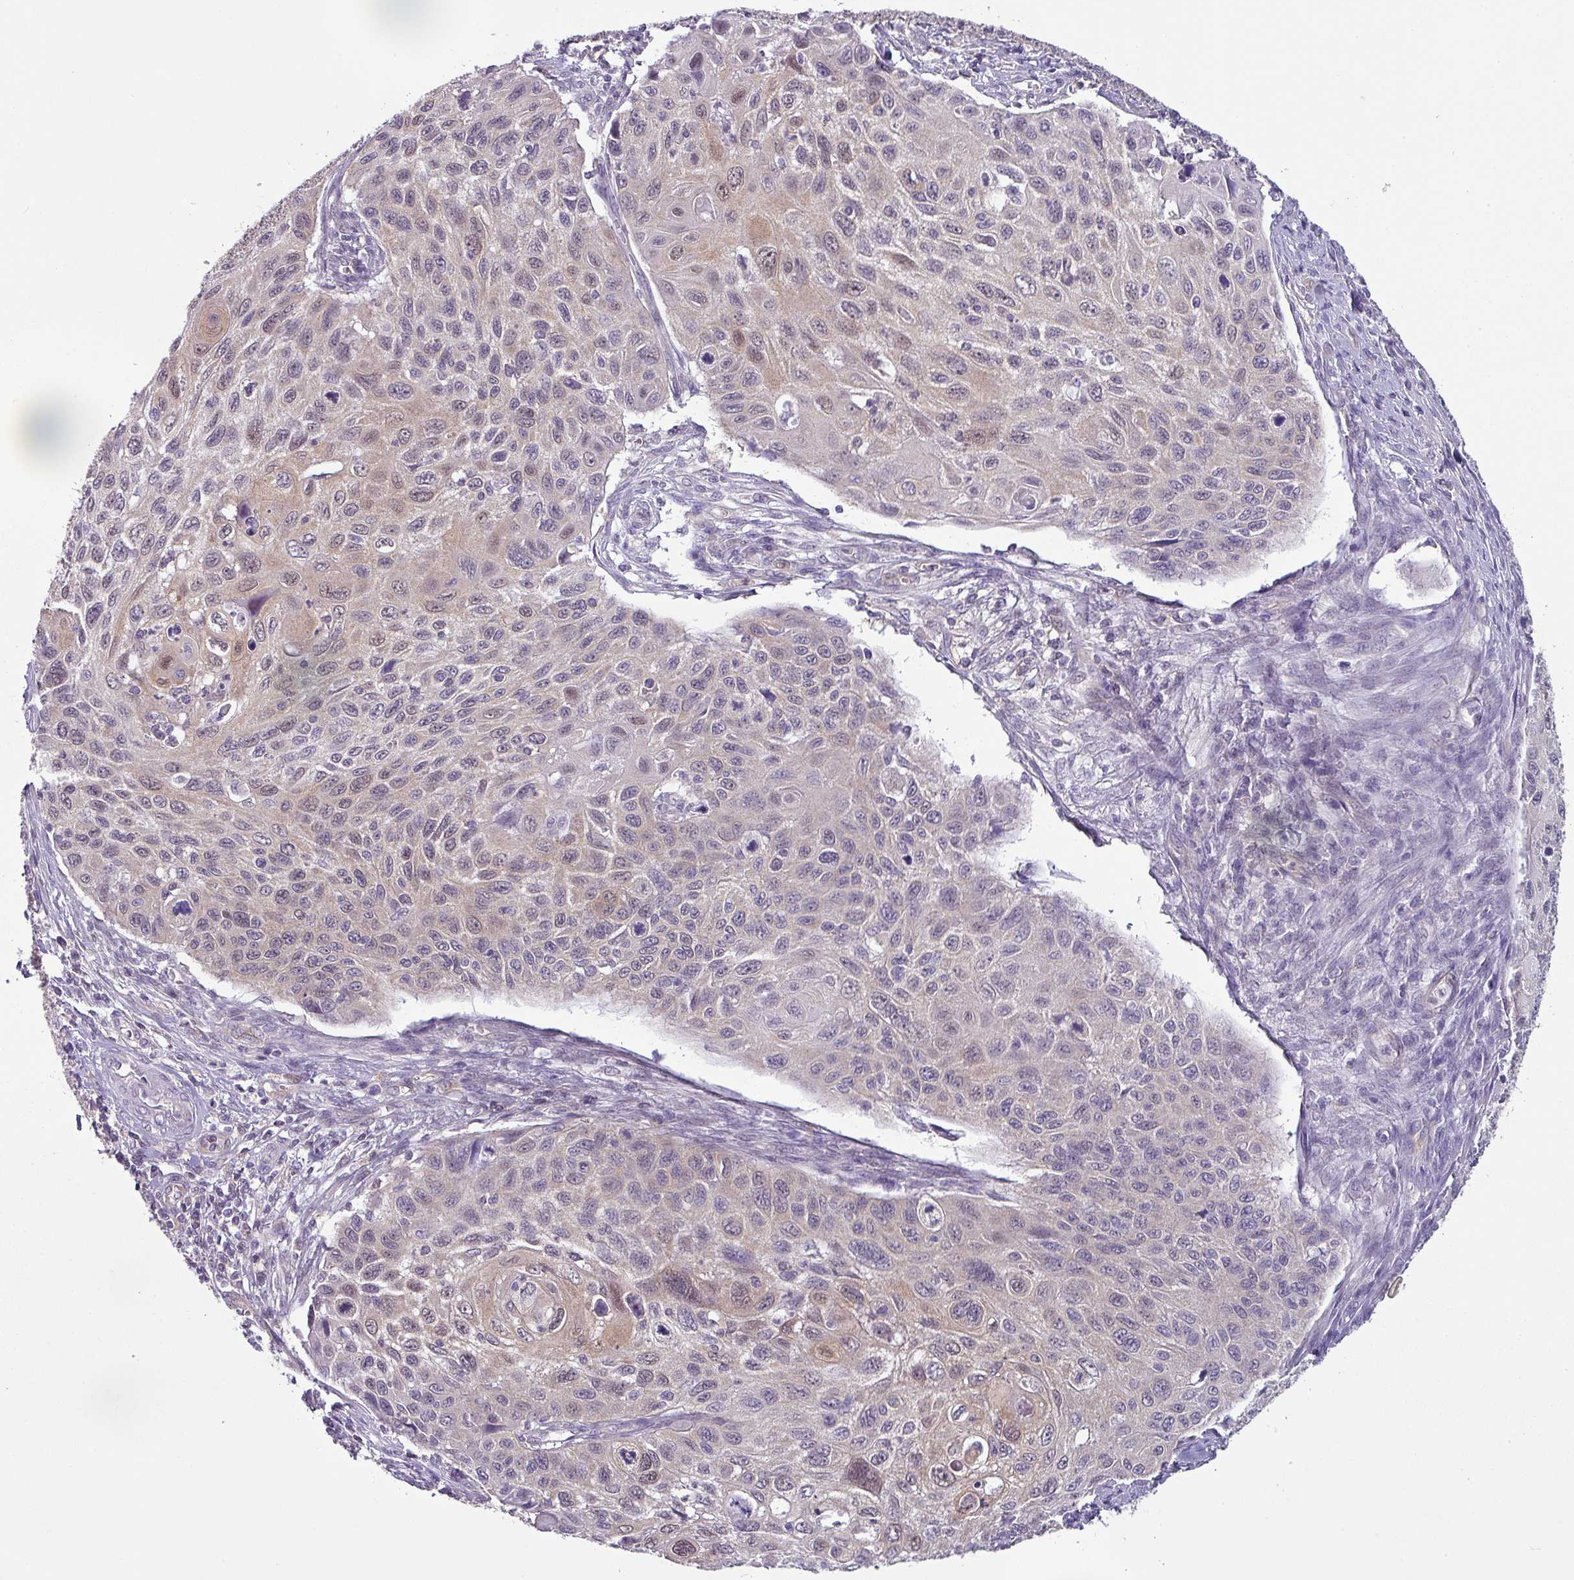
{"staining": {"intensity": "weak", "quantity": "25%-75%", "location": "cytoplasmic/membranous"}, "tissue": "cervical cancer", "cell_type": "Tumor cells", "image_type": "cancer", "snomed": [{"axis": "morphology", "description": "Squamous cell carcinoma, NOS"}, {"axis": "topography", "description": "Cervix"}], "caption": "Tumor cells display low levels of weak cytoplasmic/membranous expression in about 25%-75% of cells in human cervical squamous cell carcinoma.", "gene": "TTLL12", "patient": {"sex": "female", "age": 70}}